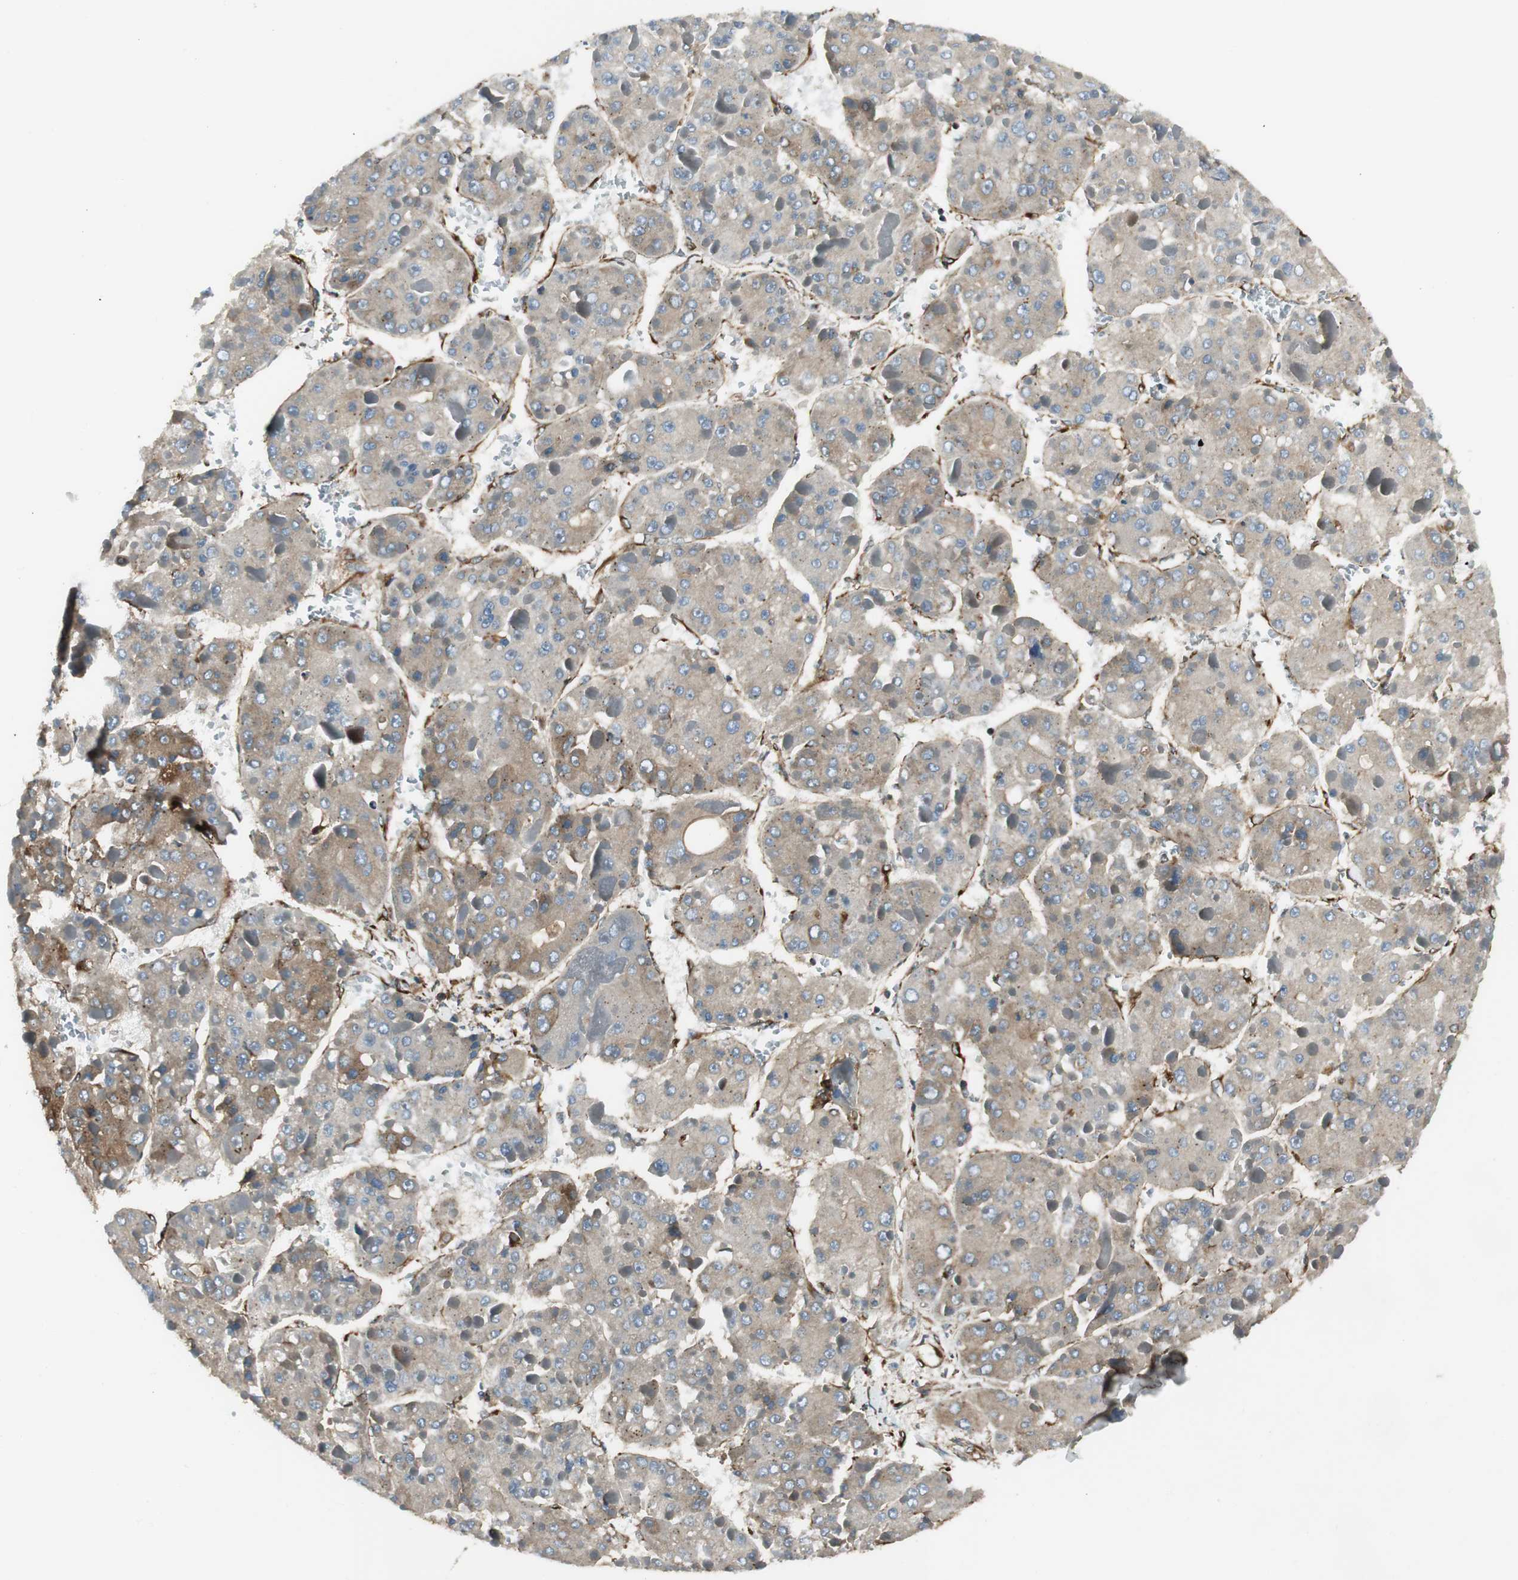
{"staining": {"intensity": "weak", "quantity": "<25%", "location": "cytoplasmic/membranous"}, "tissue": "liver cancer", "cell_type": "Tumor cells", "image_type": "cancer", "snomed": [{"axis": "morphology", "description": "Carcinoma, Hepatocellular, NOS"}, {"axis": "topography", "description": "Liver"}], "caption": "Tumor cells show no significant protein staining in liver cancer (hepatocellular carcinoma).", "gene": "PRKG1", "patient": {"sex": "female", "age": 73}}